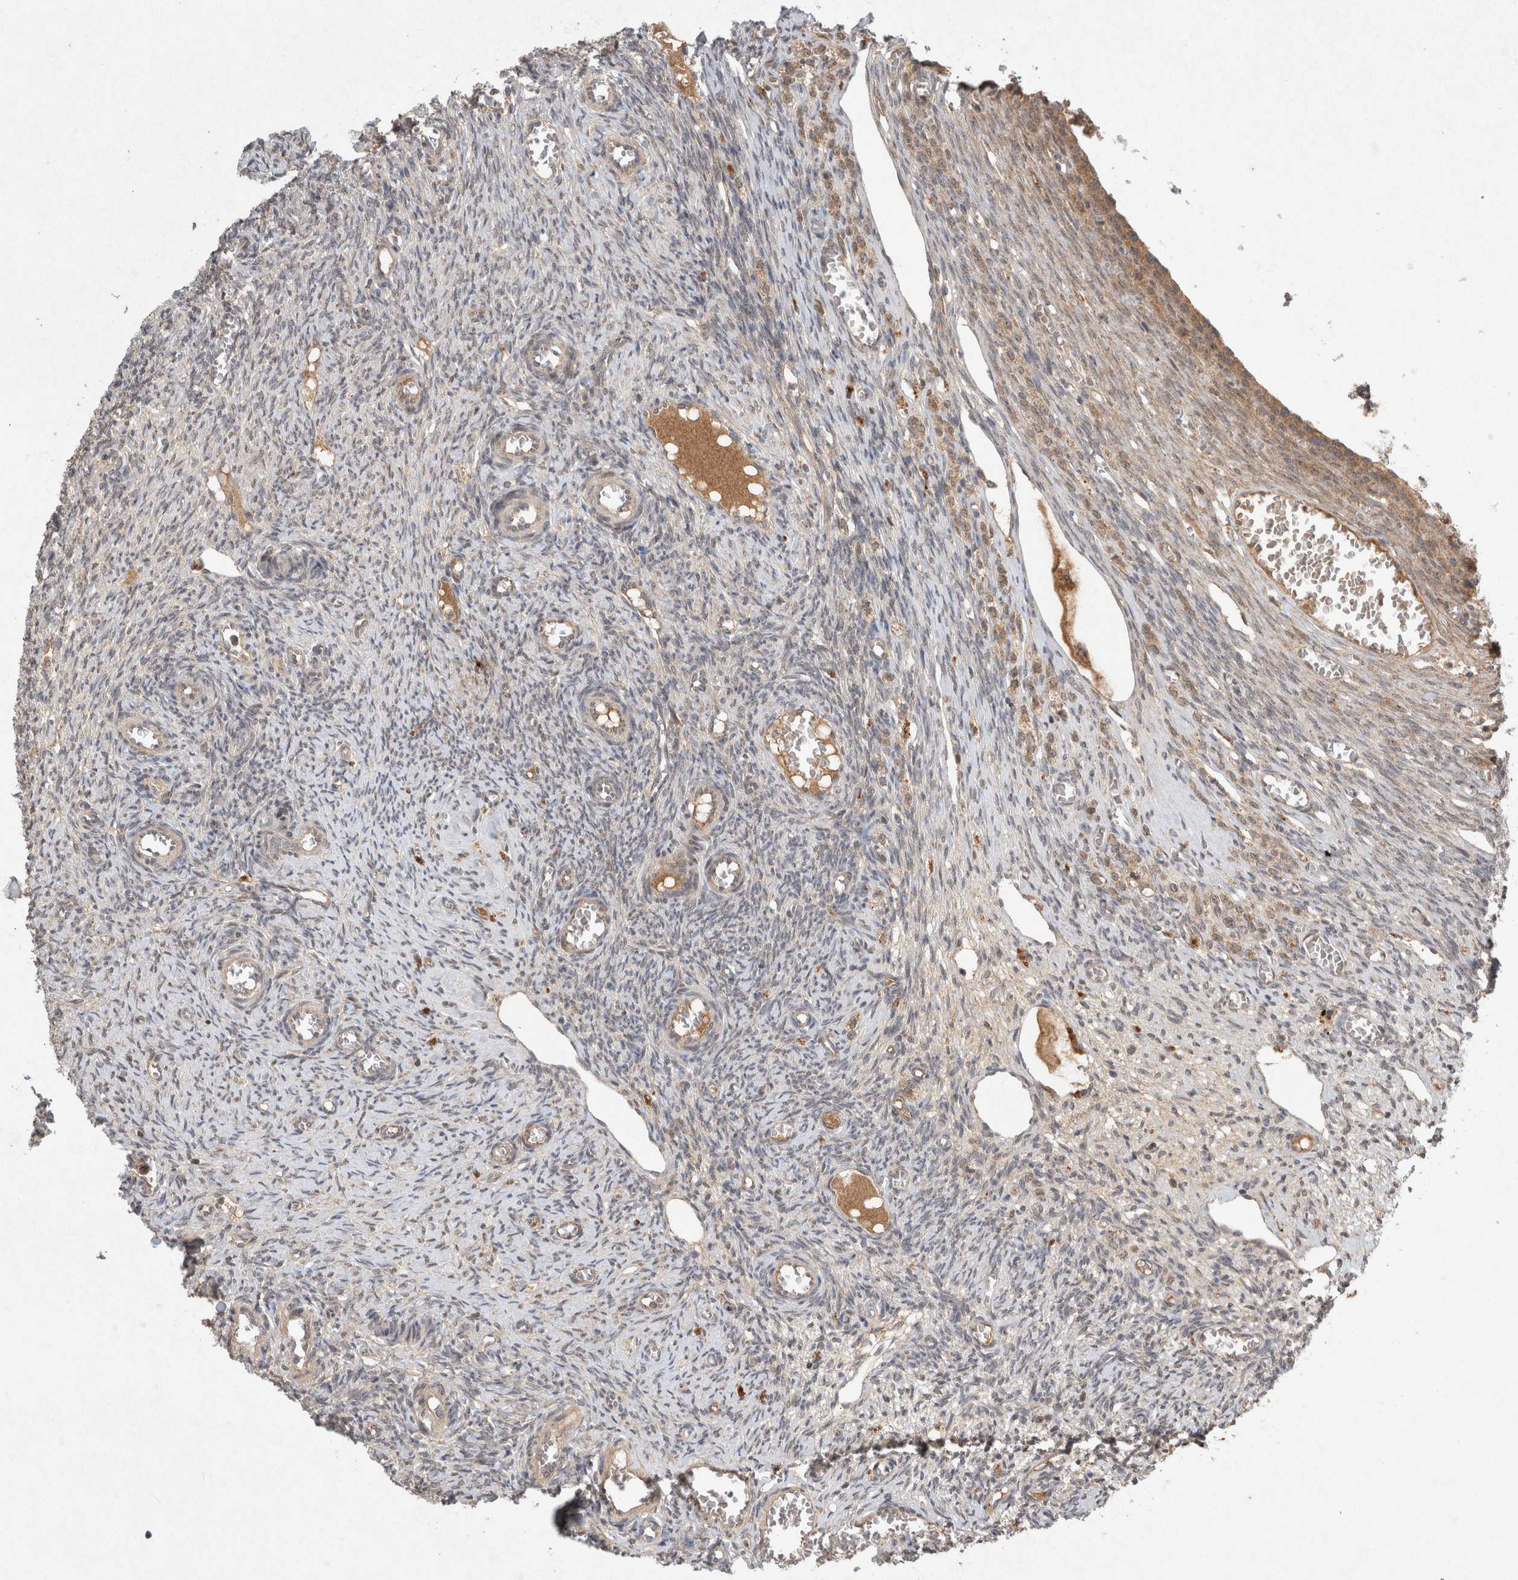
{"staining": {"intensity": "moderate", "quantity": ">75%", "location": "cytoplasmic/membranous"}, "tissue": "ovary", "cell_type": "Follicle cells", "image_type": "normal", "snomed": [{"axis": "morphology", "description": "Normal tissue, NOS"}, {"axis": "topography", "description": "Ovary"}], "caption": "Approximately >75% of follicle cells in benign human ovary display moderate cytoplasmic/membranous protein staining as visualized by brown immunohistochemical staining.", "gene": "LOXL2", "patient": {"sex": "female", "age": 27}}